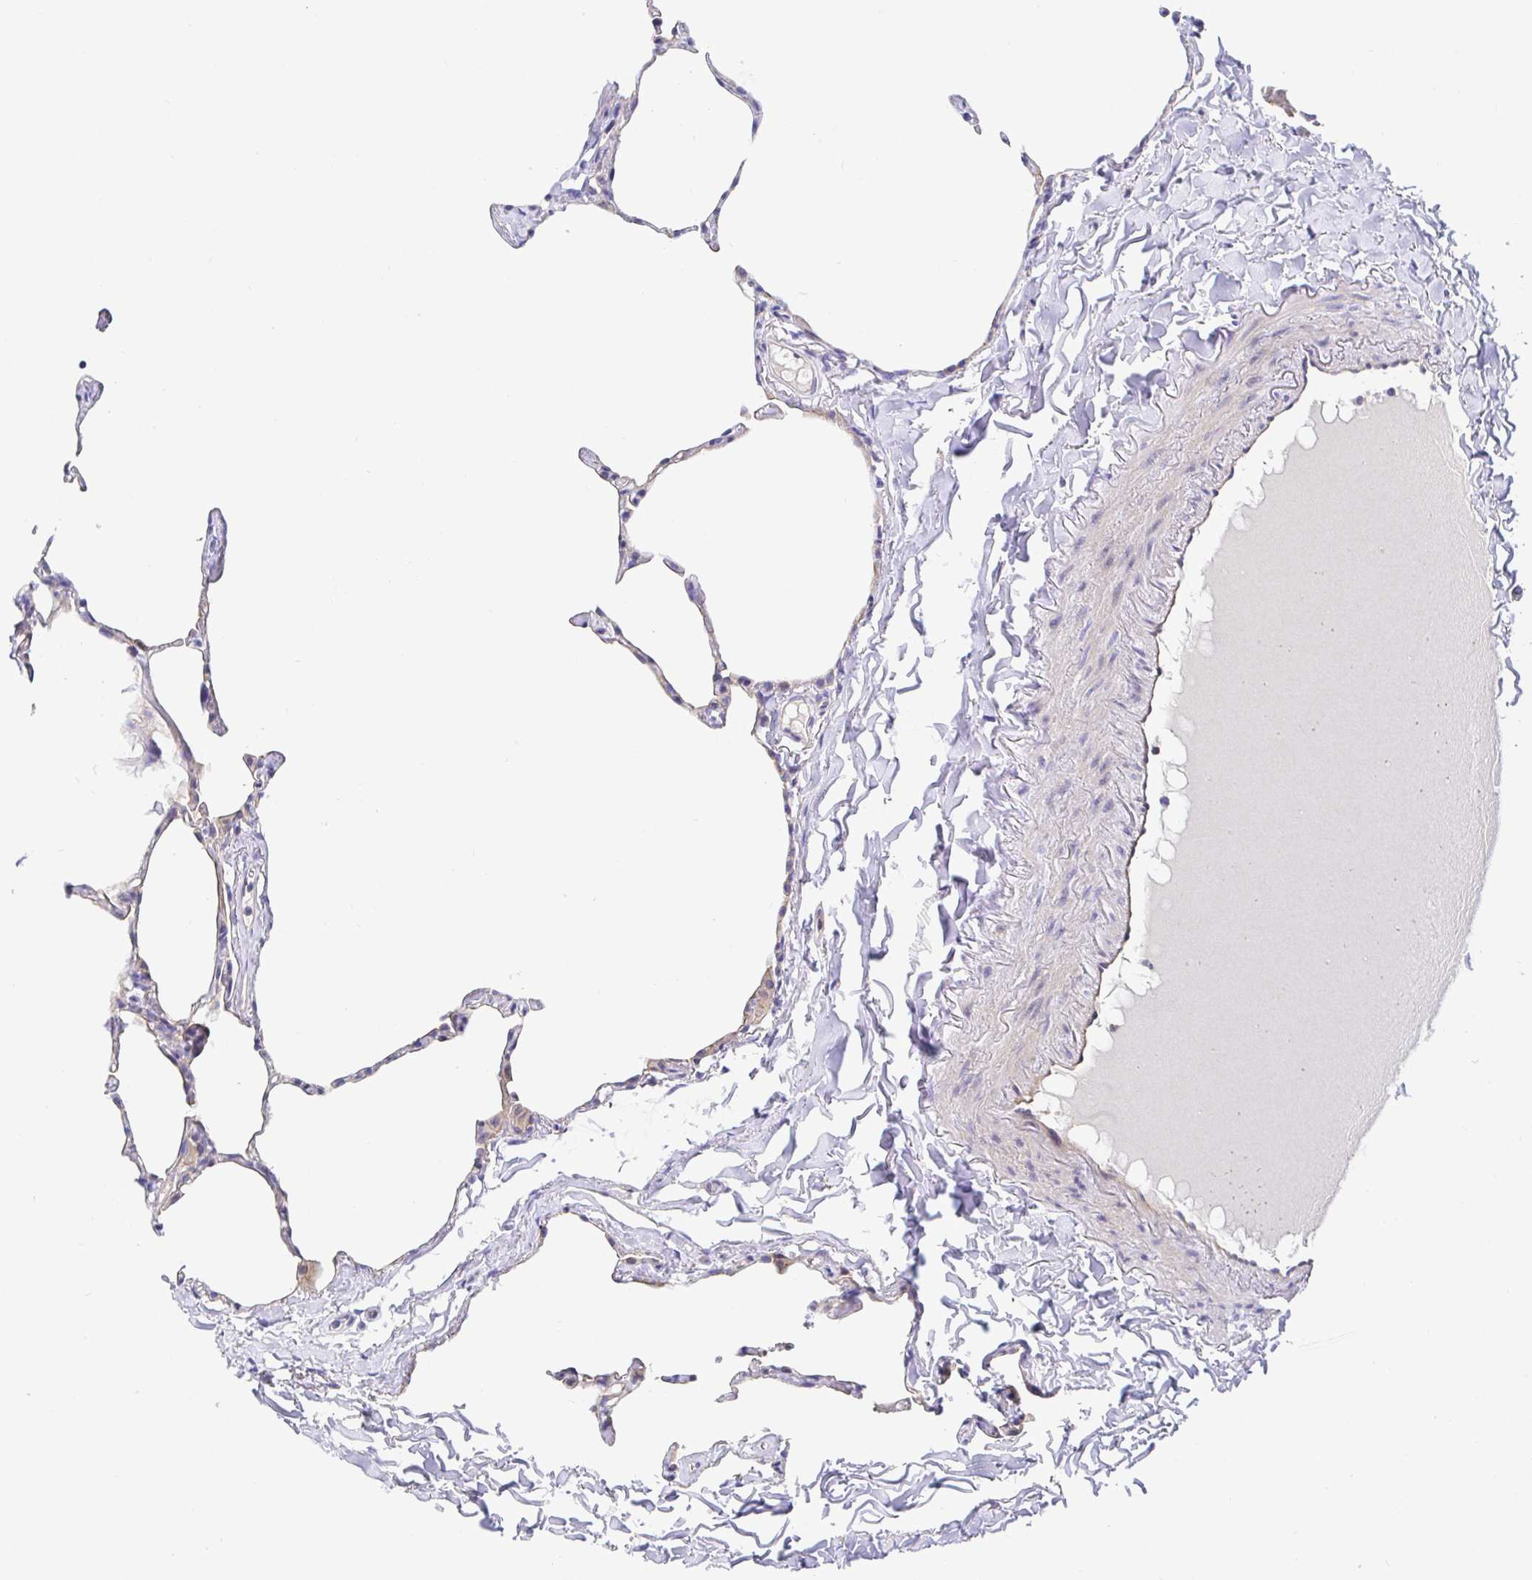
{"staining": {"intensity": "weak", "quantity": "<25%", "location": "cytoplasmic/membranous"}, "tissue": "lung", "cell_type": "Alveolar cells", "image_type": "normal", "snomed": [{"axis": "morphology", "description": "Normal tissue, NOS"}, {"axis": "topography", "description": "Lung"}], "caption": "Alveolar cells show no significant expression in benign lung. The staining is performed using DAB brown chromogen with nuclei counter-stained in using hematoxylin.", "gene": "TIMELESS", "patient": {"sex": "male", "age": 65}}